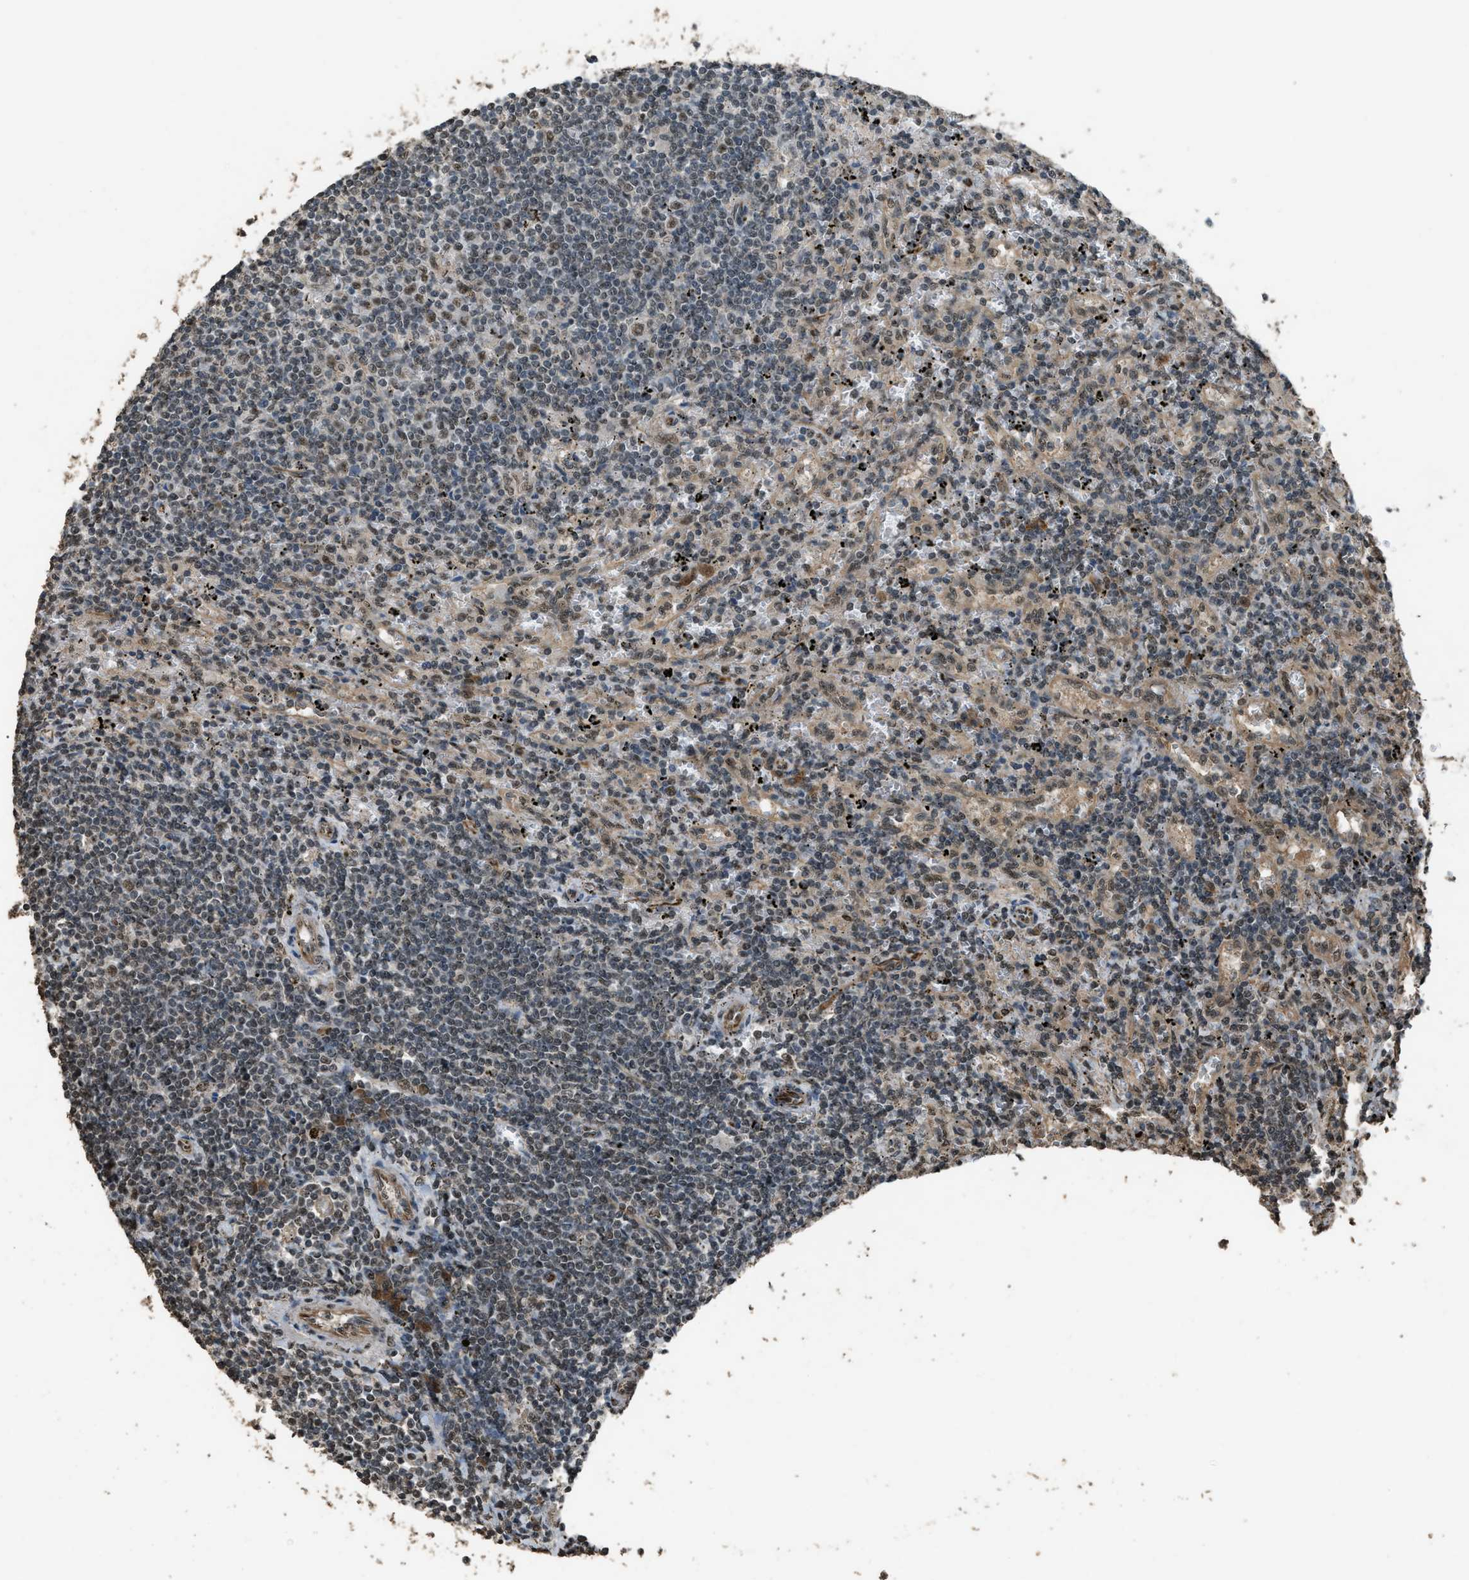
{"staining": {"intensity": "weak", "quantity": "25%-75%", "location": "nuclear"}, "tissue": "lymphoma", "cell_type": "Tumor cells", "image_type": "cancer", "snomed": [{"axis": "morphology", "description": "Malignant lymphoma, non-Hodgkin's type, Low grade"}, {"axis": "topography", "description": "Spleen"}], "caption": "Immunohistochemistry (IHC) (DAB) staining of human lymphoma displays weak nuclear protein expression in approximately 25%-75% of tumor cells.", "gene": "SERTAD2", "patient": {"sex": "male", "age": 76}}